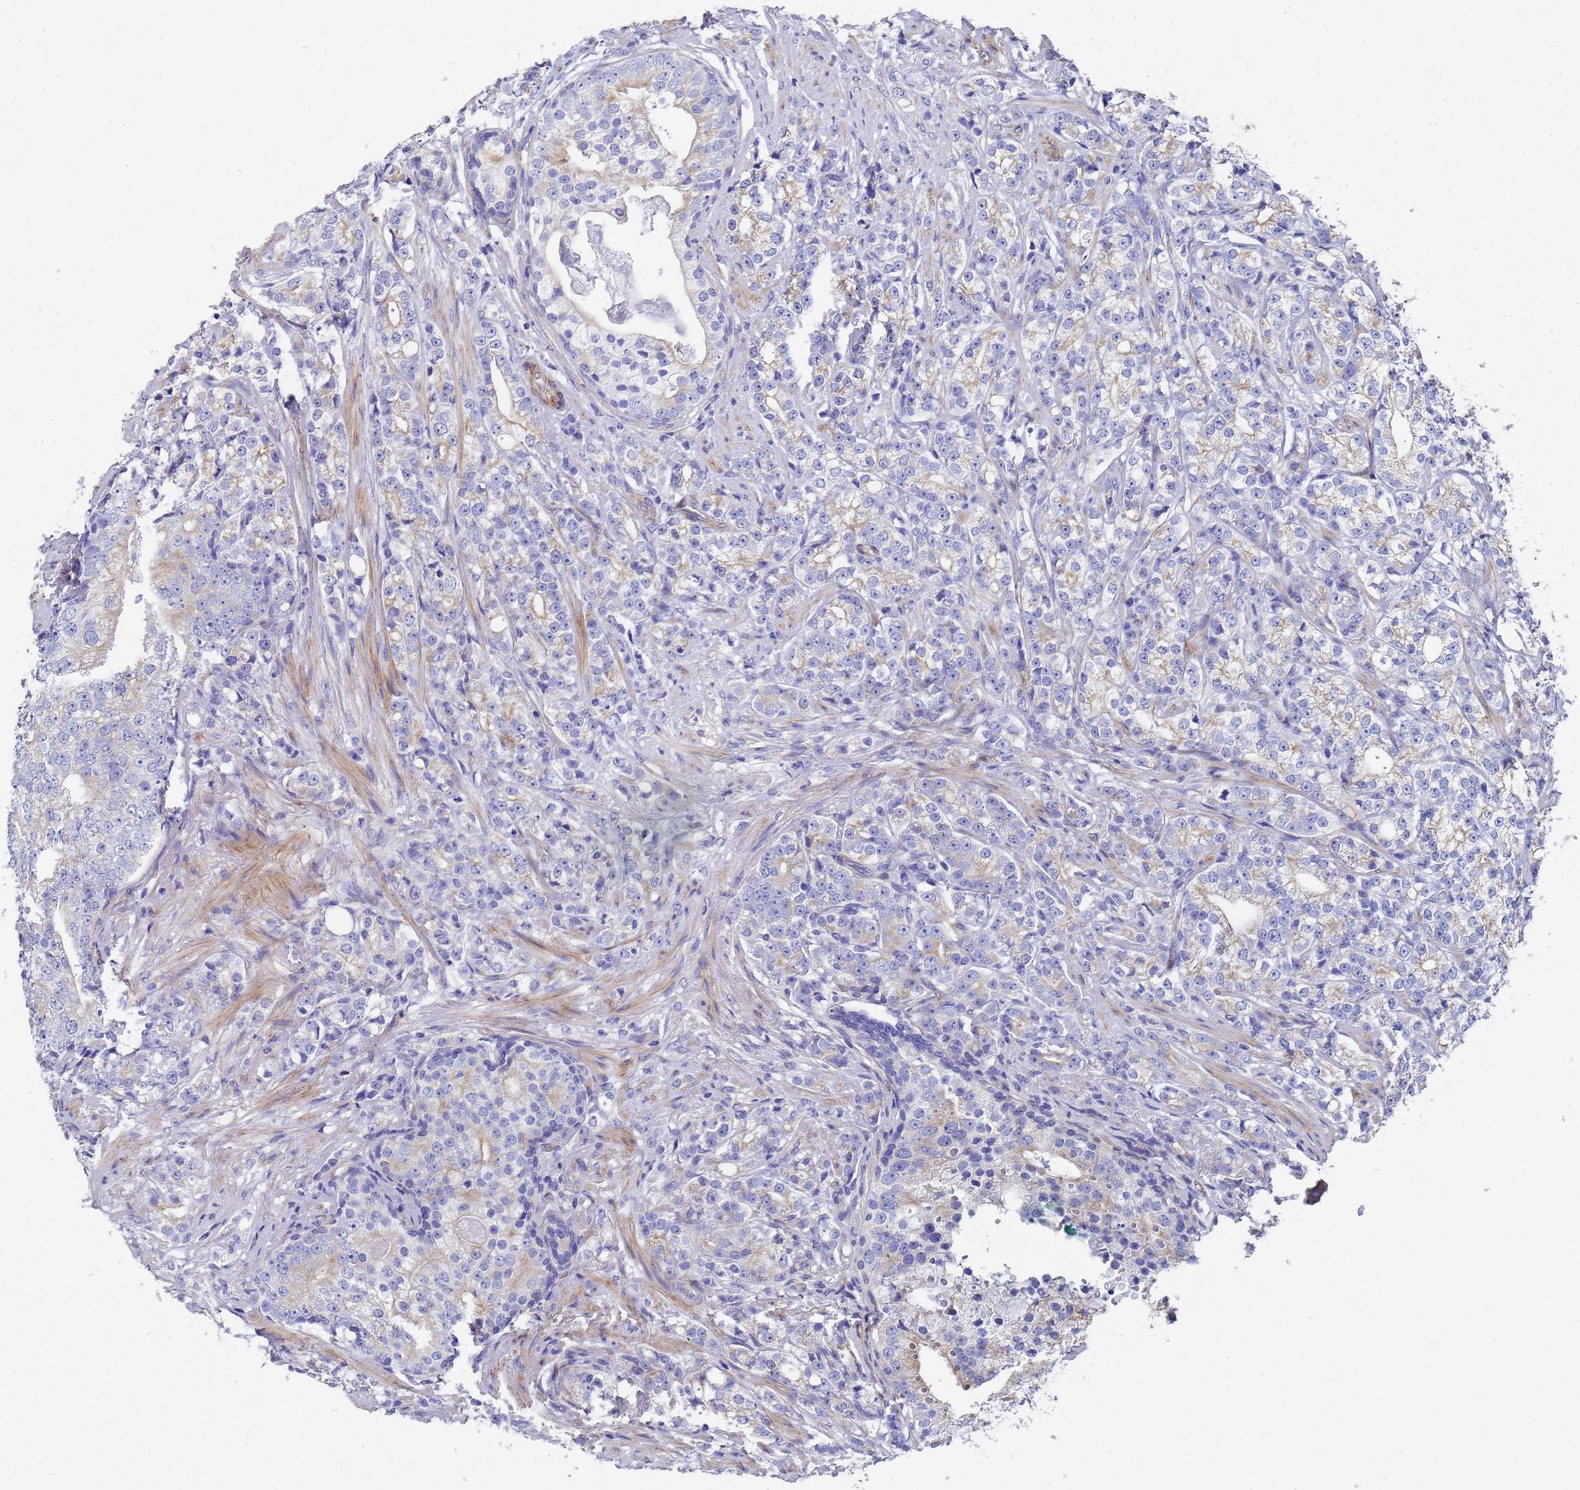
{"staining": {"intensity": "negative", "quantity": "none", "location": "none"}, "tissue": "prostate cancer", "cell_type": "Tumor cells", "image_type": "cancer", "snomed": [{"axis": "morphology", "description": "Adenocarcinoma, High grade"}, {"axis": "topography", "description": "Prostate"}], "caption": "Prostate high-grade adenocarcinoma was stained to show a protein in brown. There is no significant expression in tumor cells.", "gene": "TUBB1", "patient": {"sex": "male", "age": 69}}